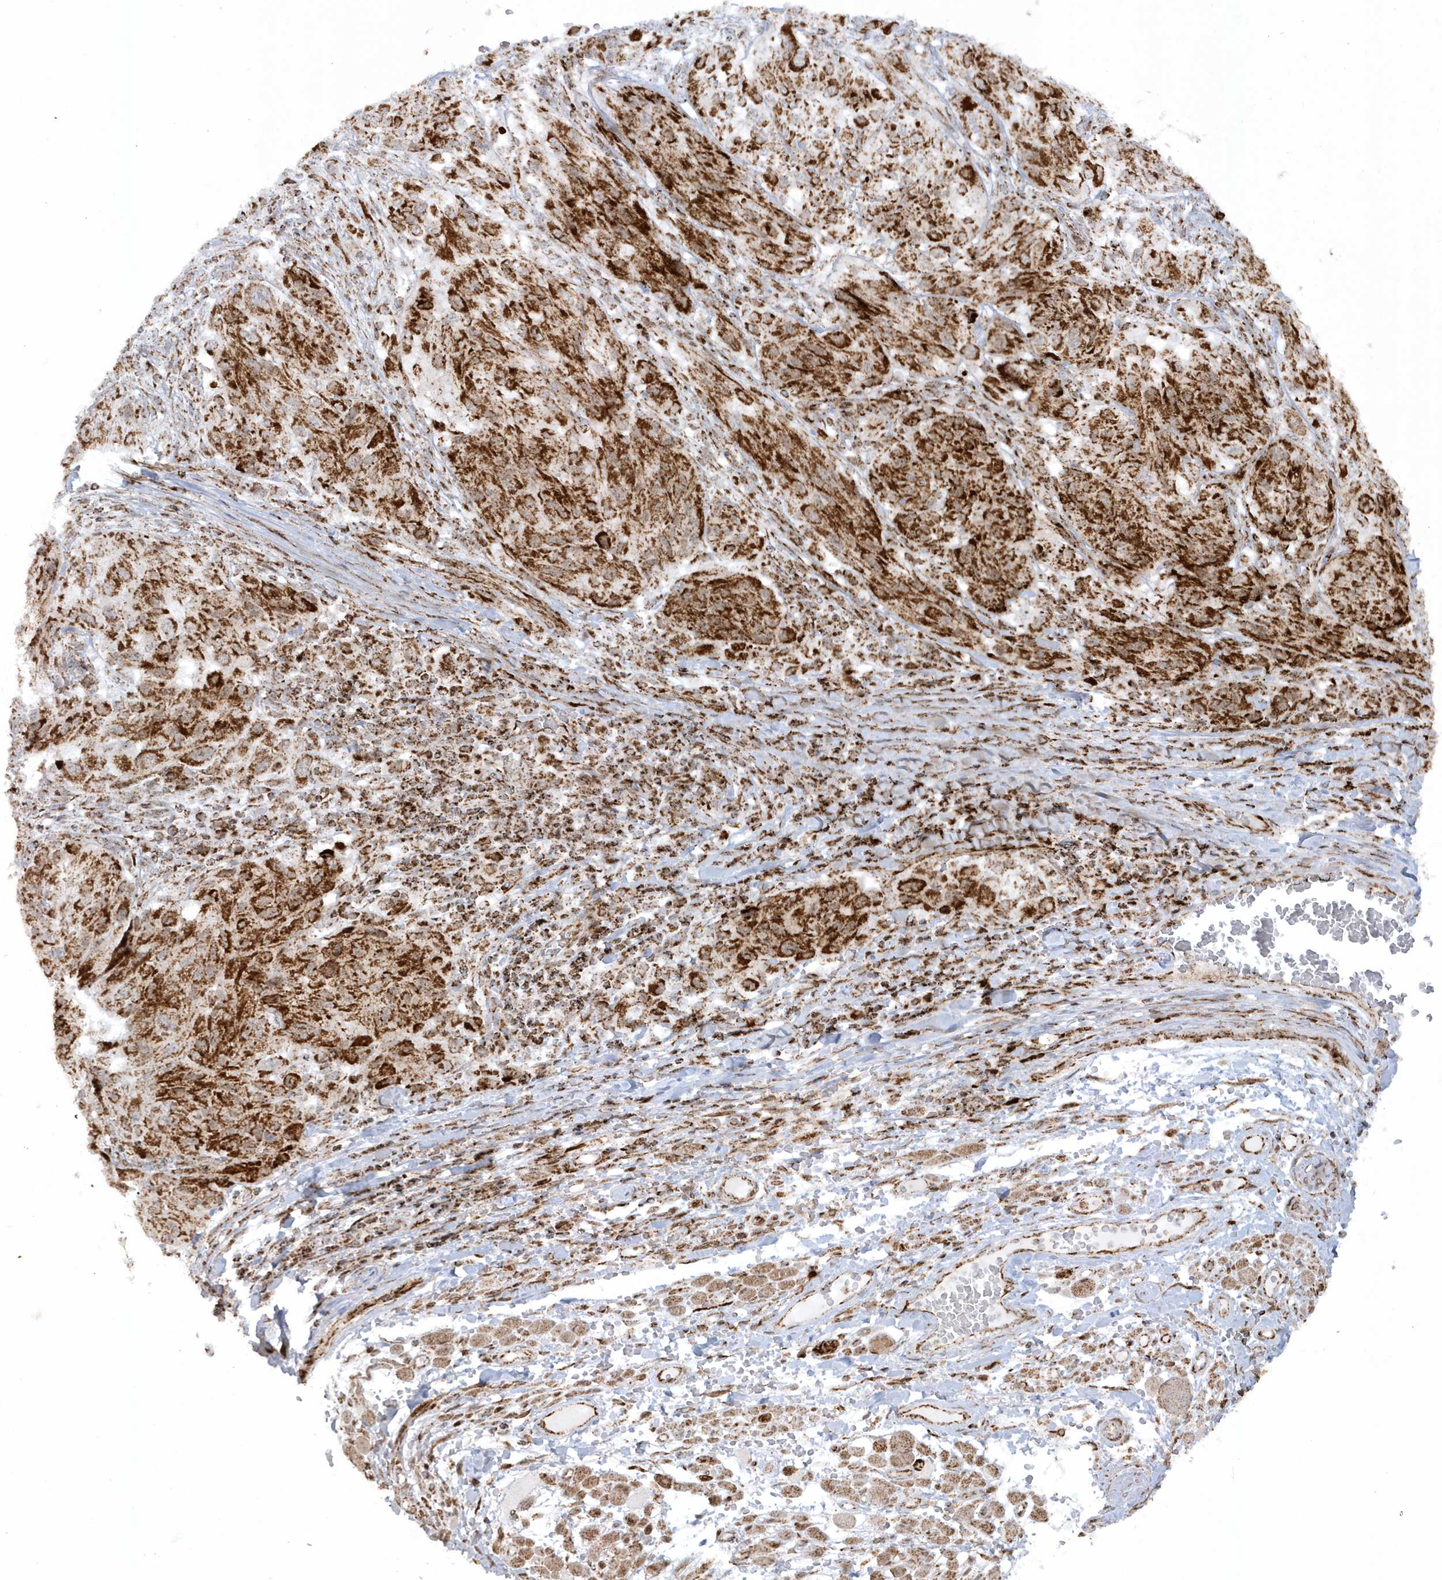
{"staining": {"intensity": "strong", "quantity": ">75%", "location": "cytoplasmic/membranous"}, "tissue": "melanoma", "cell_type": "Tumor cells", "image_type": "cancer", "snomed": [{"axis": "morphology", "description": "Malignant melanoma, NOS"}, {"axis": "topography", "description": "Skin"}], "caption": "Malignant melanoma stained for a protein (brown) demonstrates strong cytoplasmic/membranous positive staining in approximately >75% of tumor cells.", "gene": "CRY2", "patient": {"sex": "female", "age": 91}}